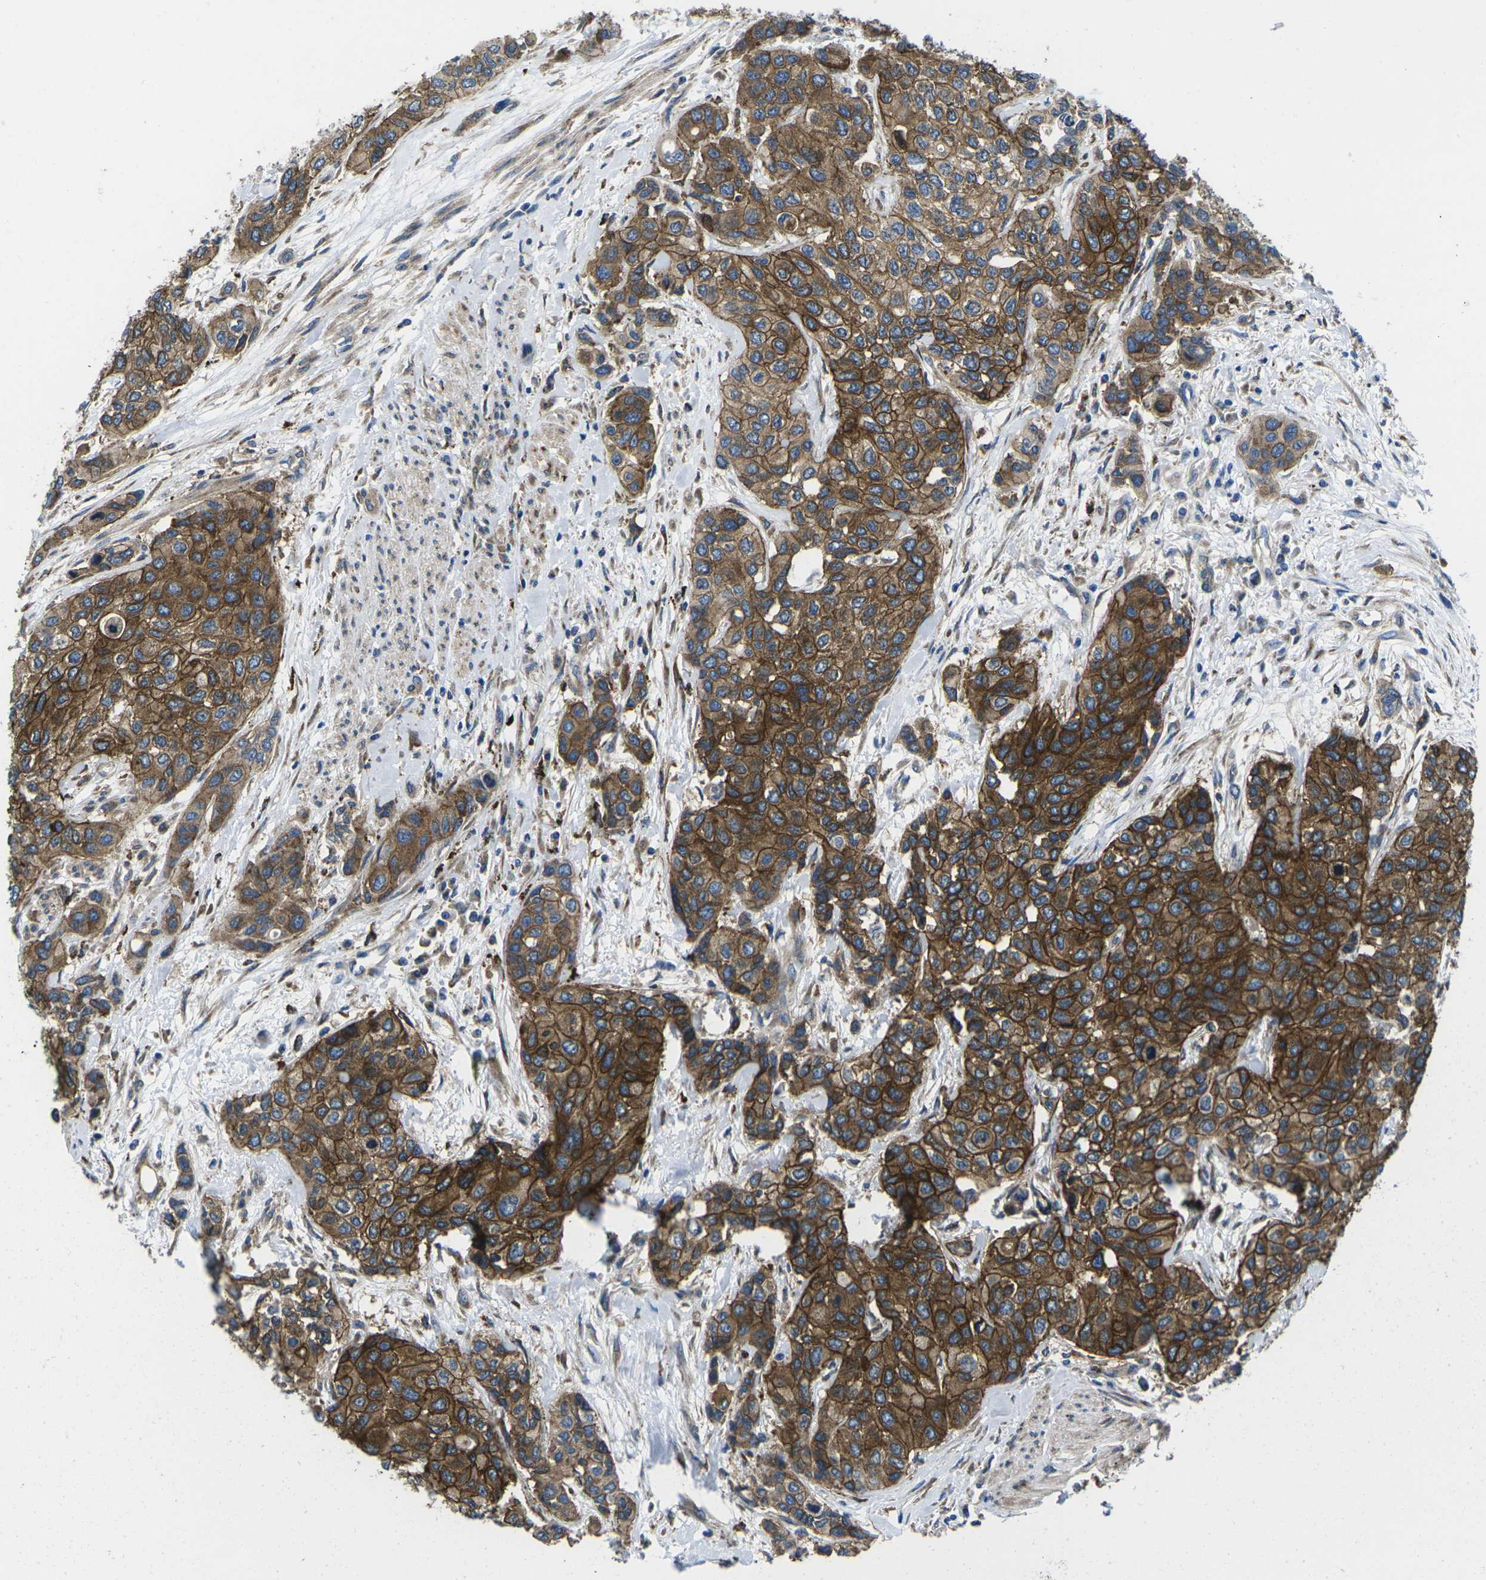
{"staining": {"intensity": "strong", "quantity": ">75%", "location": "cytoplasmic/membranous"}, "tissue": "urothelial cancer", "cell_type": "Tumor cells", "image_type": "cancer", "snomed": [{"axis": "morphology", "description": "Urothelial carcinoma, High grade"}, {"axis": "topography", "description": "Urinary bladder"}], "caption": "IHC of urothelial carcinoma (high-grade) shows high levels of strong cytoplasmic/membranous expression in approximately >75% of tumor cells. (Stains: DAB in brown, nuclei in blue, Microscopy: brightfield microscopy at high magnification).", "gene": "DLG1", "patient": {"sex": "female", "age": 56}}